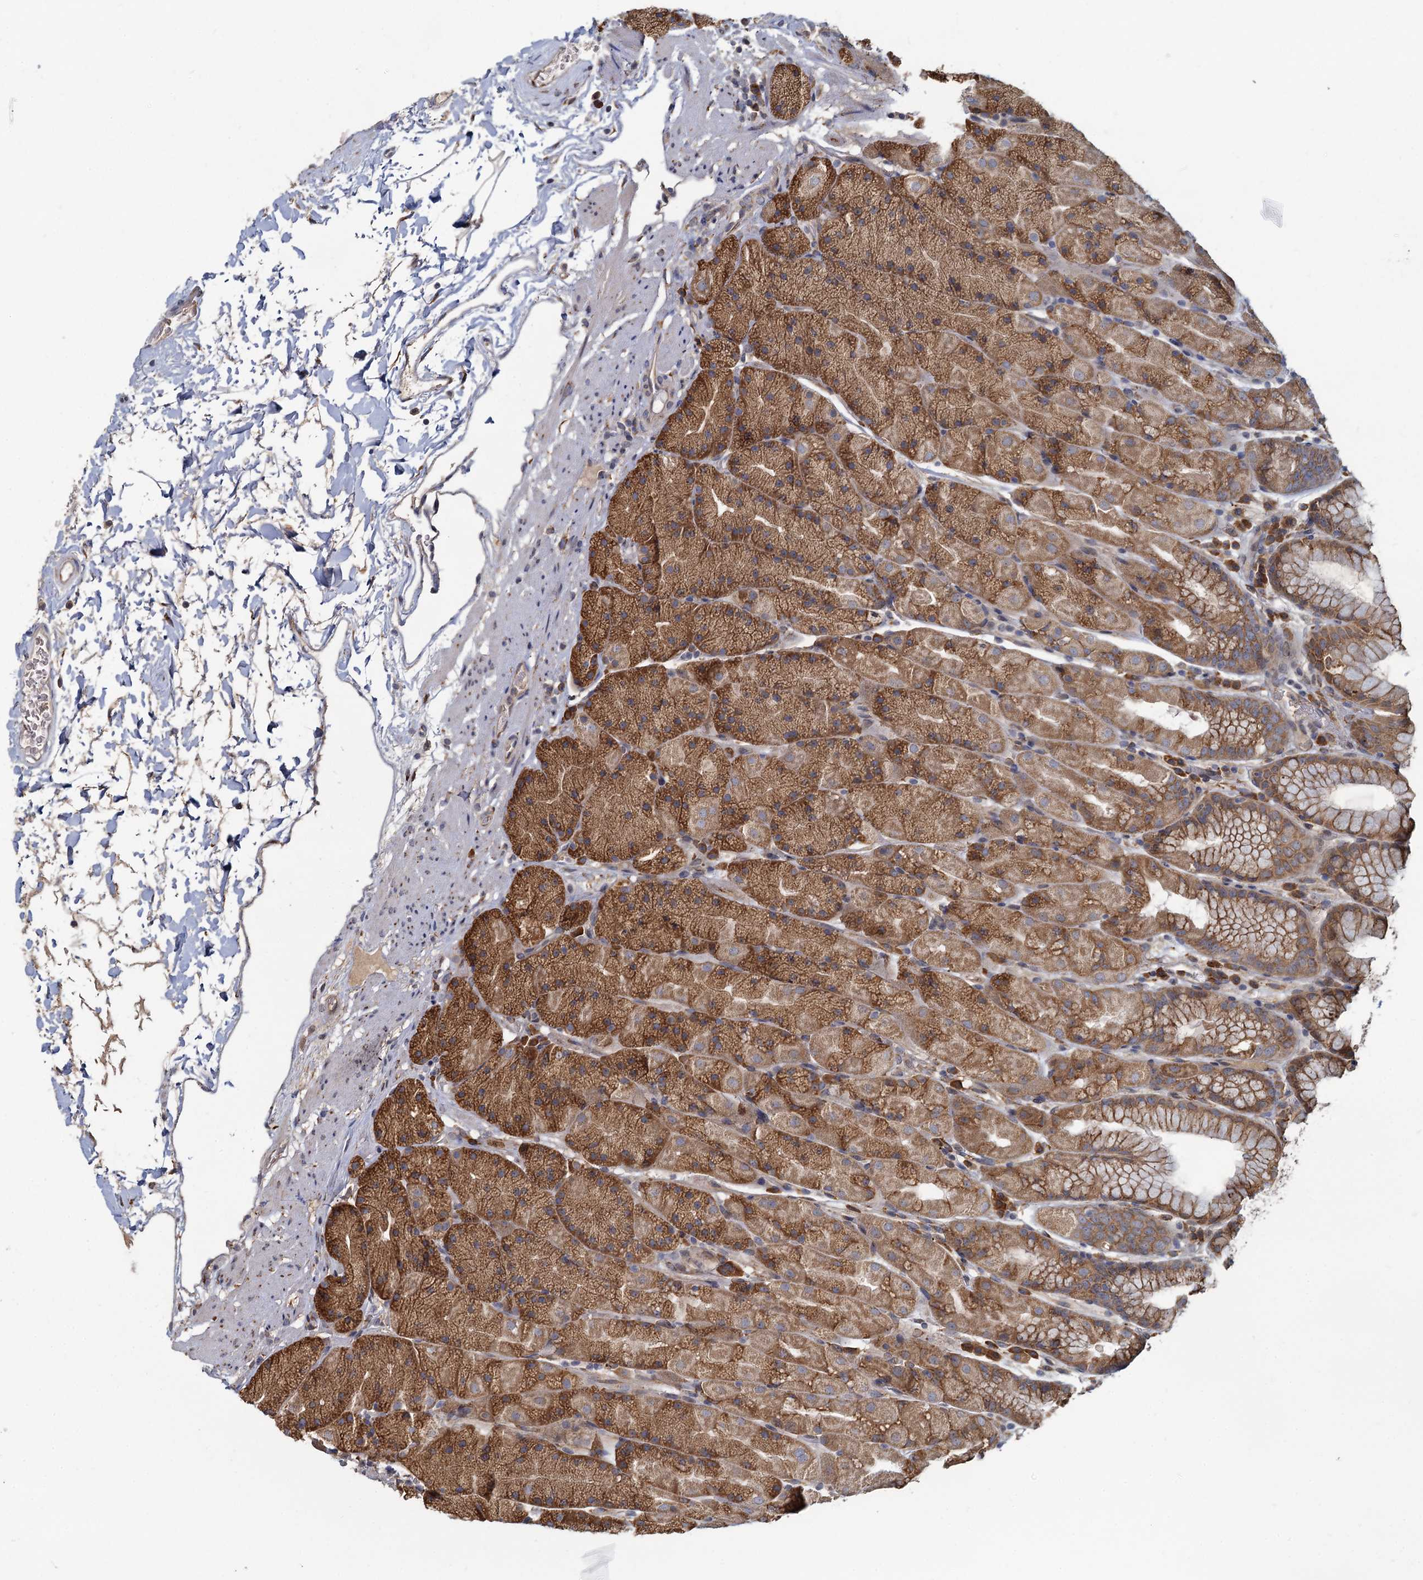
{"staining": {"intensity": "moderate", "quantity": ">75%", "location": "cytoplasmic/membranous"}, "tissue": "stomach", "cell_type": "Glandular cells", "image_type": "normal", "snomed": [{"axis": "morphology", "description": "Normal tissue, NOS"}, {"axis": "topography", "description": "Stomach, upper"}, {"axis": "topography", "description": "Stomach, lower"}], "caption": "Brown immunohistochemical staining in unremarkable human stomach demonstrates moderate cytoplasmic/membranous positivity in approximately >75% of glandular cells. Using DAB (brown) and hematoxylin (blue) stains, captured at high magnification using brightfield microscopy.", "gene": "LRRC51", "patient": {"sex": "male", "age": 67}}